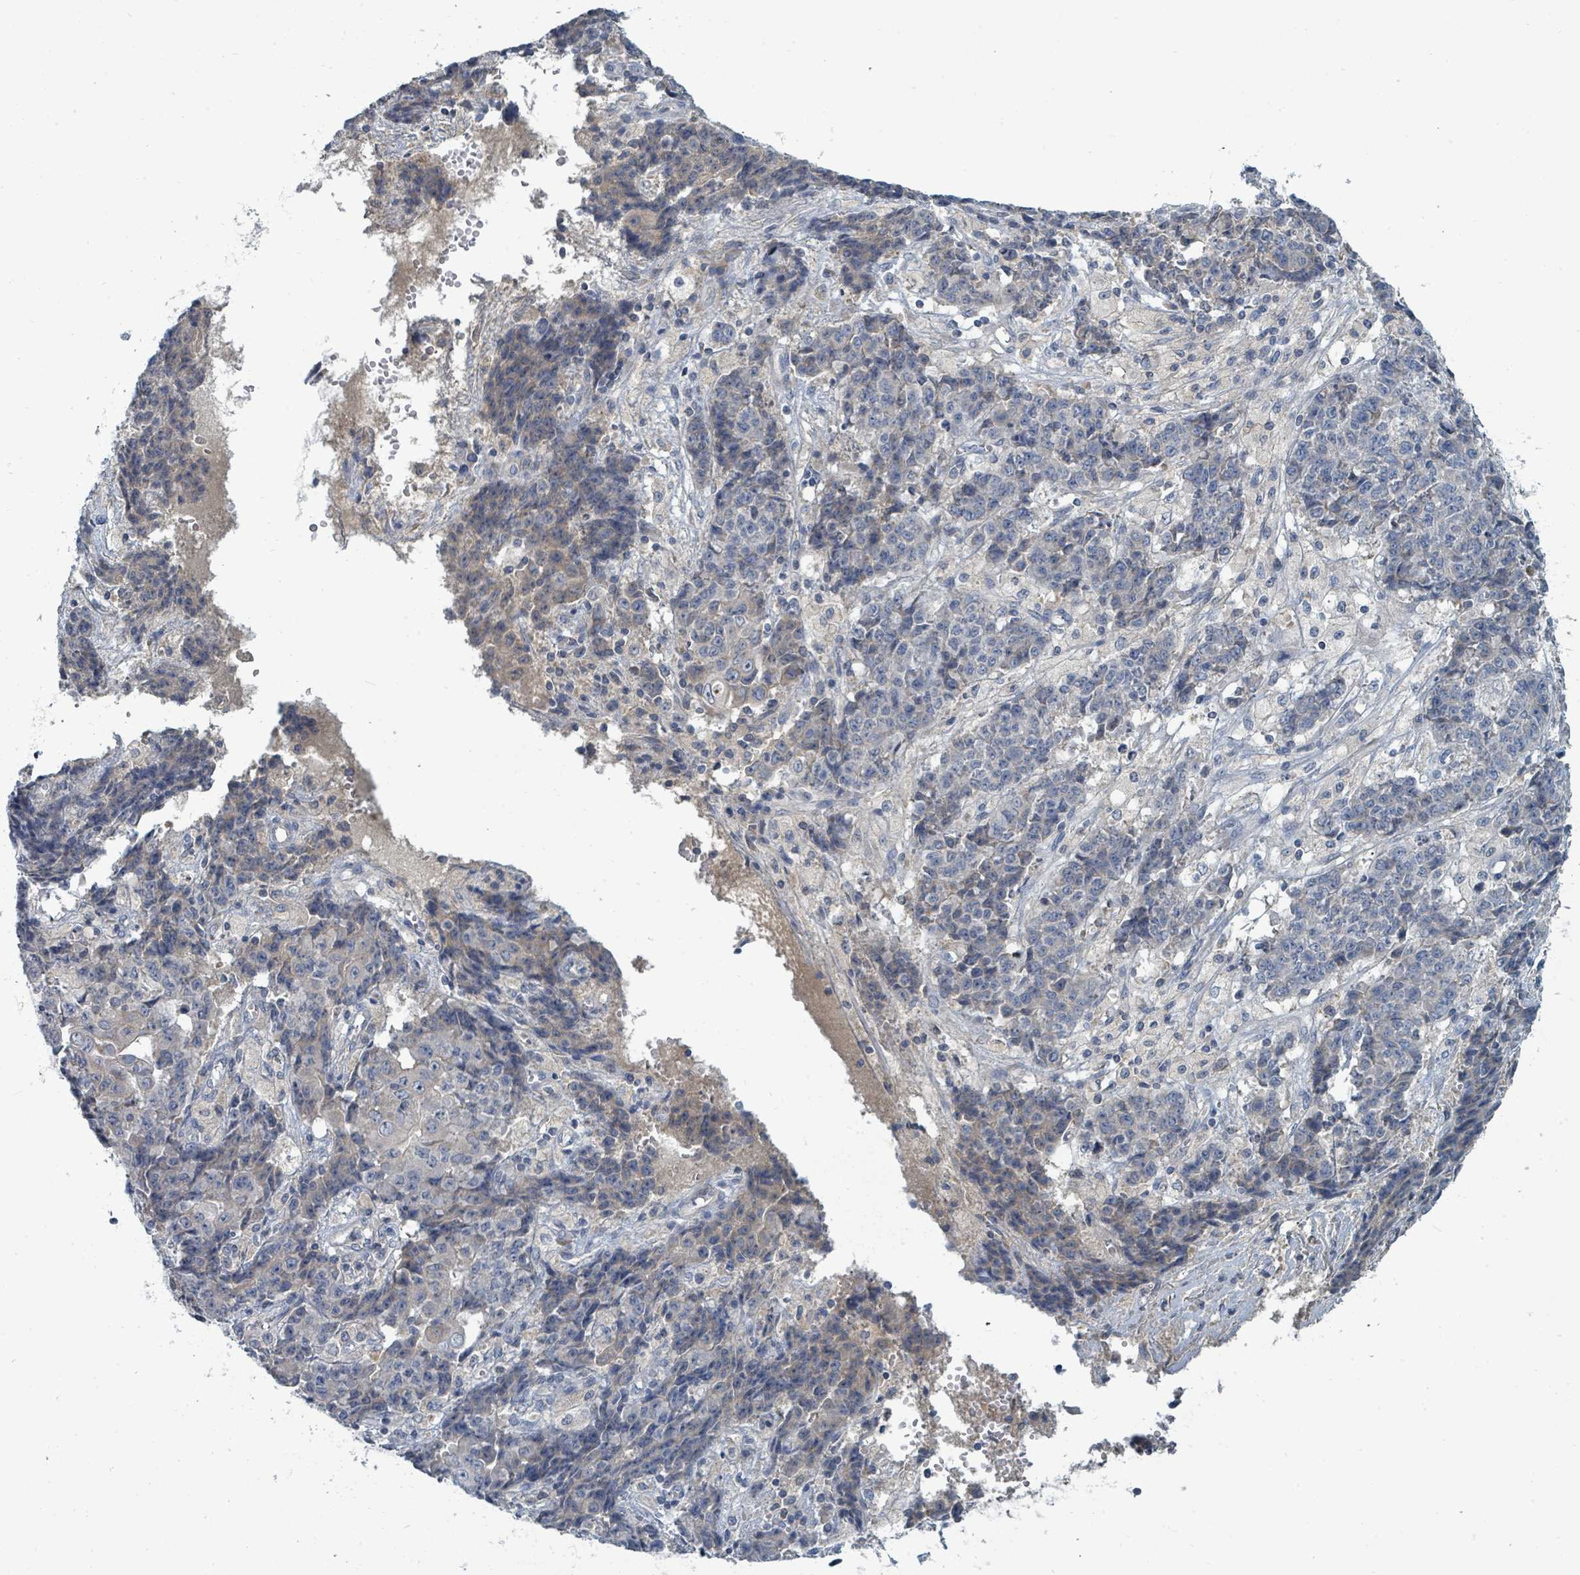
{"staining": {"intensity": "negative", "quantity": "none", "location": "none"}, "tissue": "ovarian cancer", "cell_type": "Tumor cells", "image_type": "cancer", "snomed": [{"axis": "morphology", "description": "Carcinoma, endometroid"}, {"axis": "topography", "description": "Ovary"}], "caption": "Ovarian cancer was stained to show a protein in brown. There is no significant staining in tumor cells. (IHC, brightfield microscopy, high magnification).", "gene": "SLC25A23", "patient": {"sex": "female", "age": 42}}